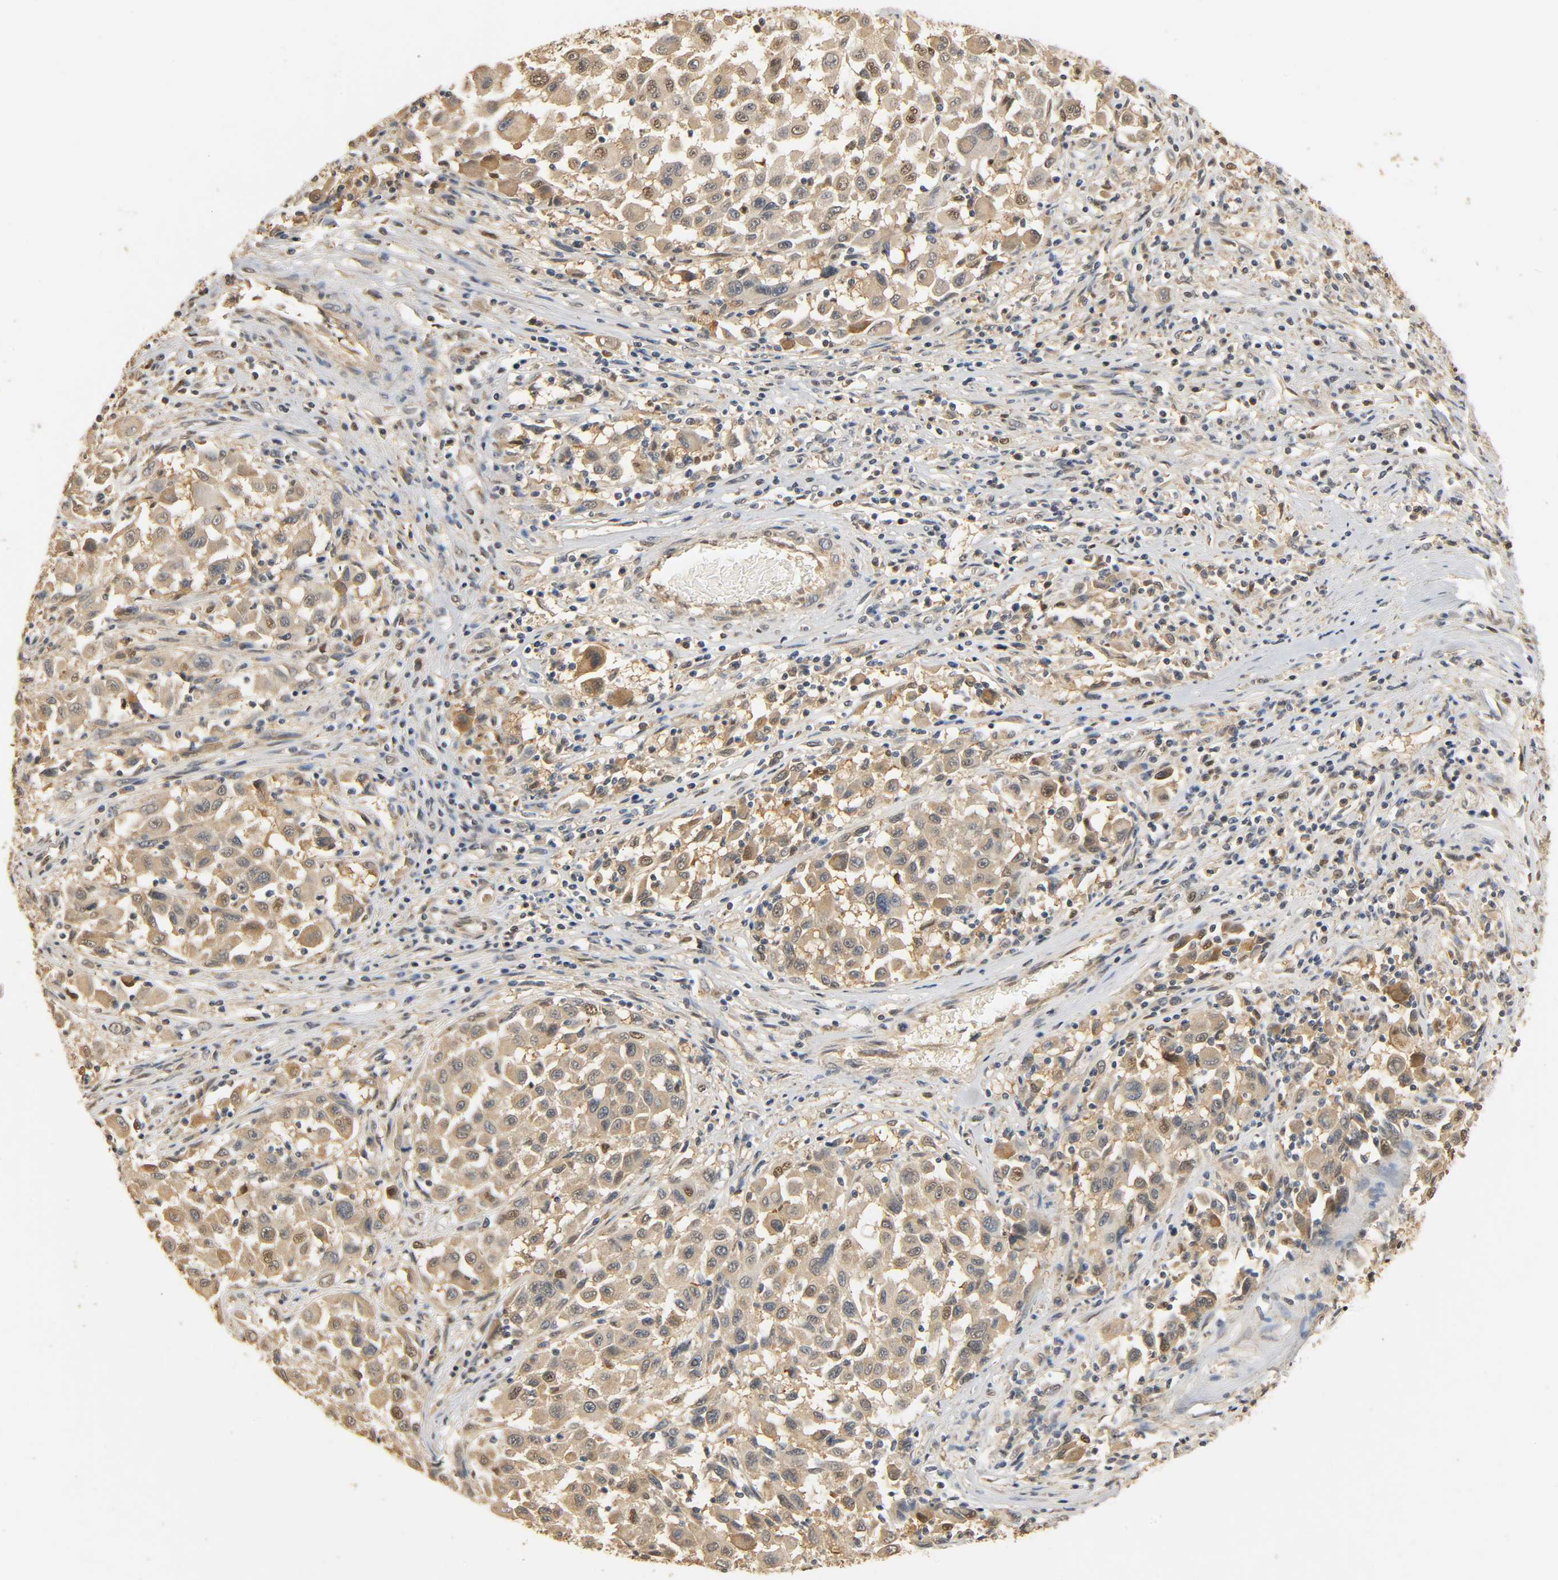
{"staining": {"intensity": "moderate", "quantity": "25%-75%", "location": "cytoplasmic/membranous,nuclear"}, "tissue": "melanoma", "cell_type": "Tumor cells", "image_type": "cancer", "snomed": [{"axis": "morphology", "description": "Malignant melanoma, Metastatic site"}, {"axis": "topography", "description": "Lymph node"}], "caption": "A brown stain shows moderate cytoplasmic/membranous and nuclear positivity of a protein in malignant melanoma (metastatic site) tumor cells.", "gene": "ZFPM2", "patient": {"sex": "male", "age": 61}}